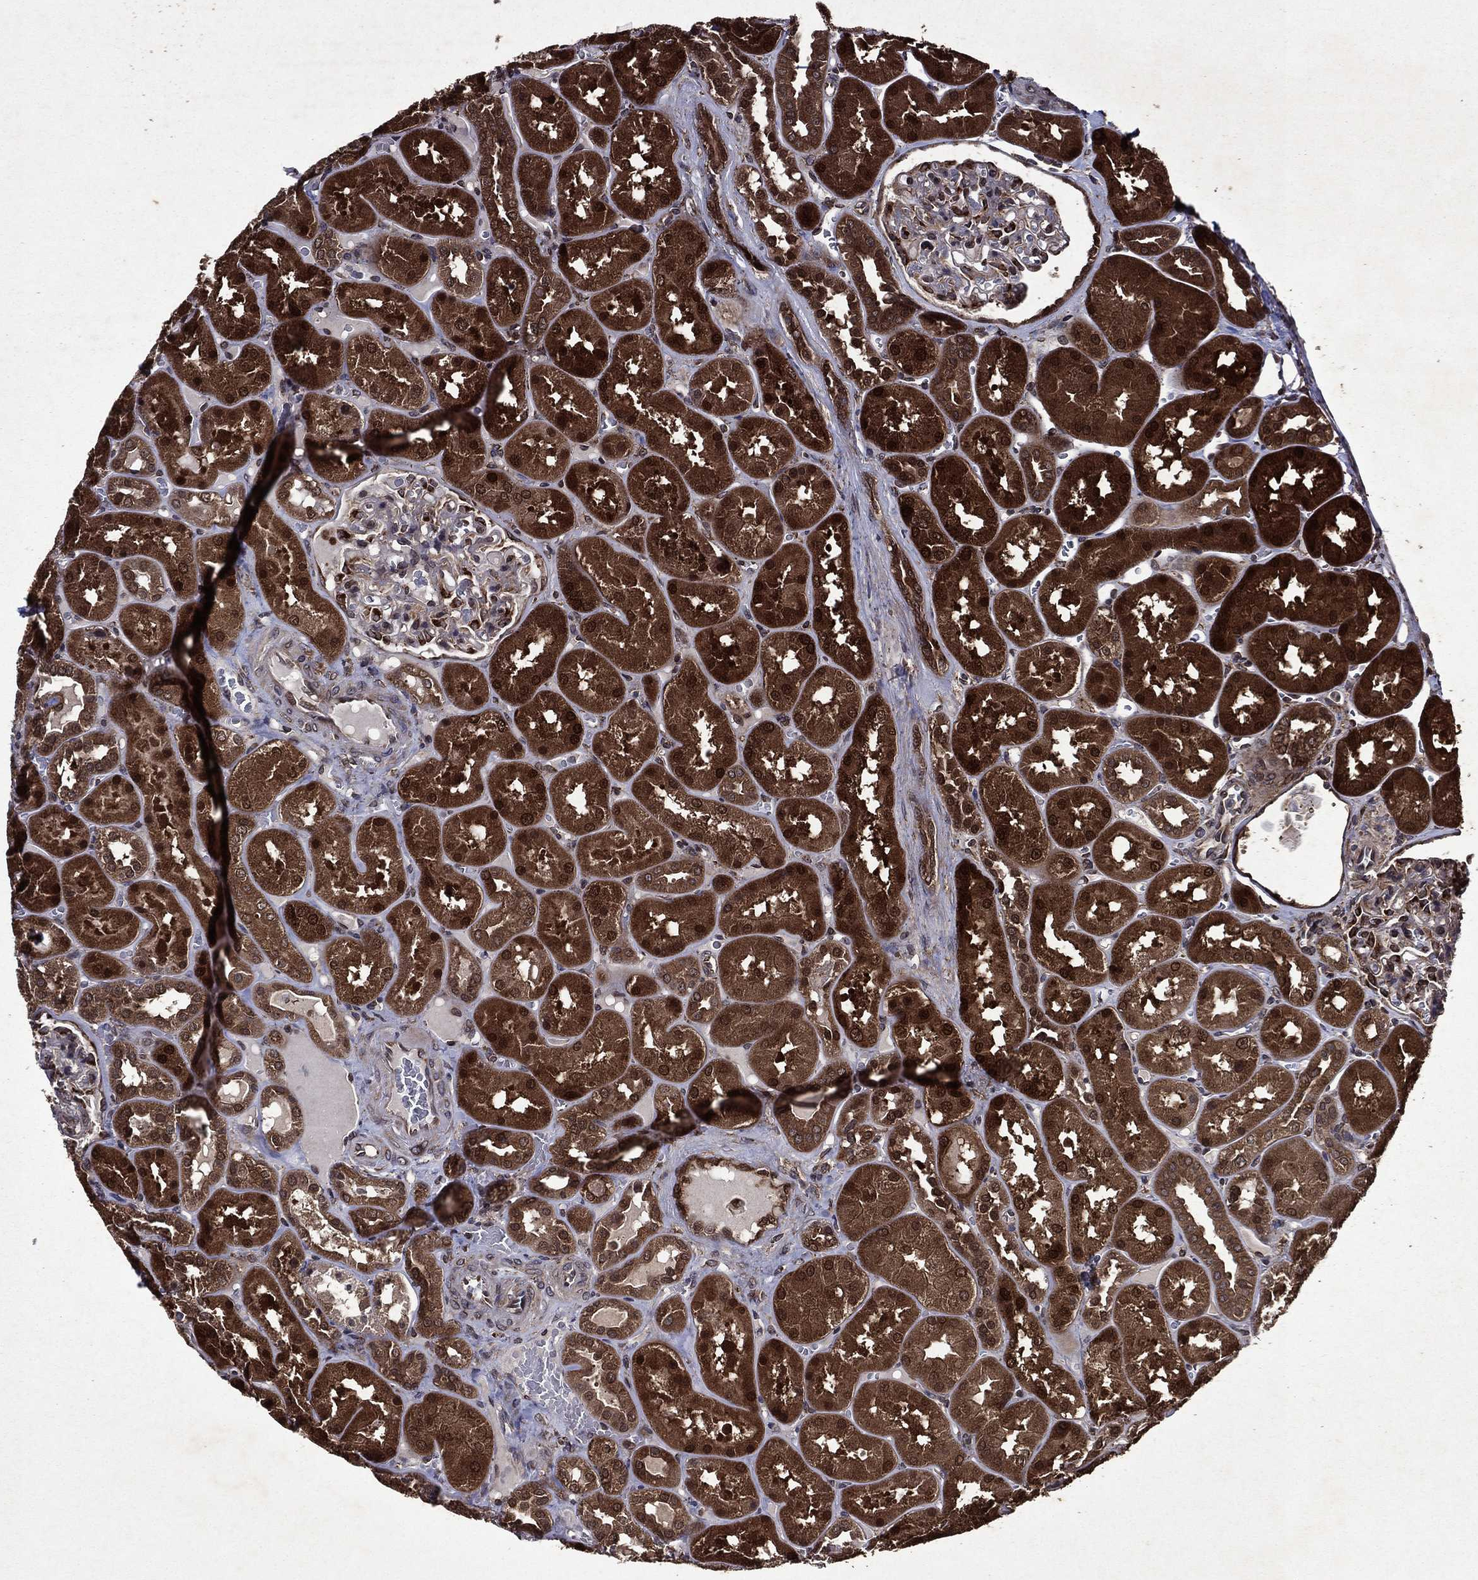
{"staining": {"intensity": "strong", "quantity": "<25%", "location": "cytoplasmic/membranous"}, "tissue": "kidney", "cell_type": "Cells in glomeruli", "image_type": "normal", "snomed": [{"axis": "morphology", "description": "Normal tissue, NOS"}, {"axis": "topography", "description": "Kidney"}], "caption": "Kidney stained with immunohistochemistry exhibits strong cytoplasmic/membranous expression in about <25% of cells in glomeruli.", "gene": "EIF2B4", "patient": {"sex": "male", "age": 73}}